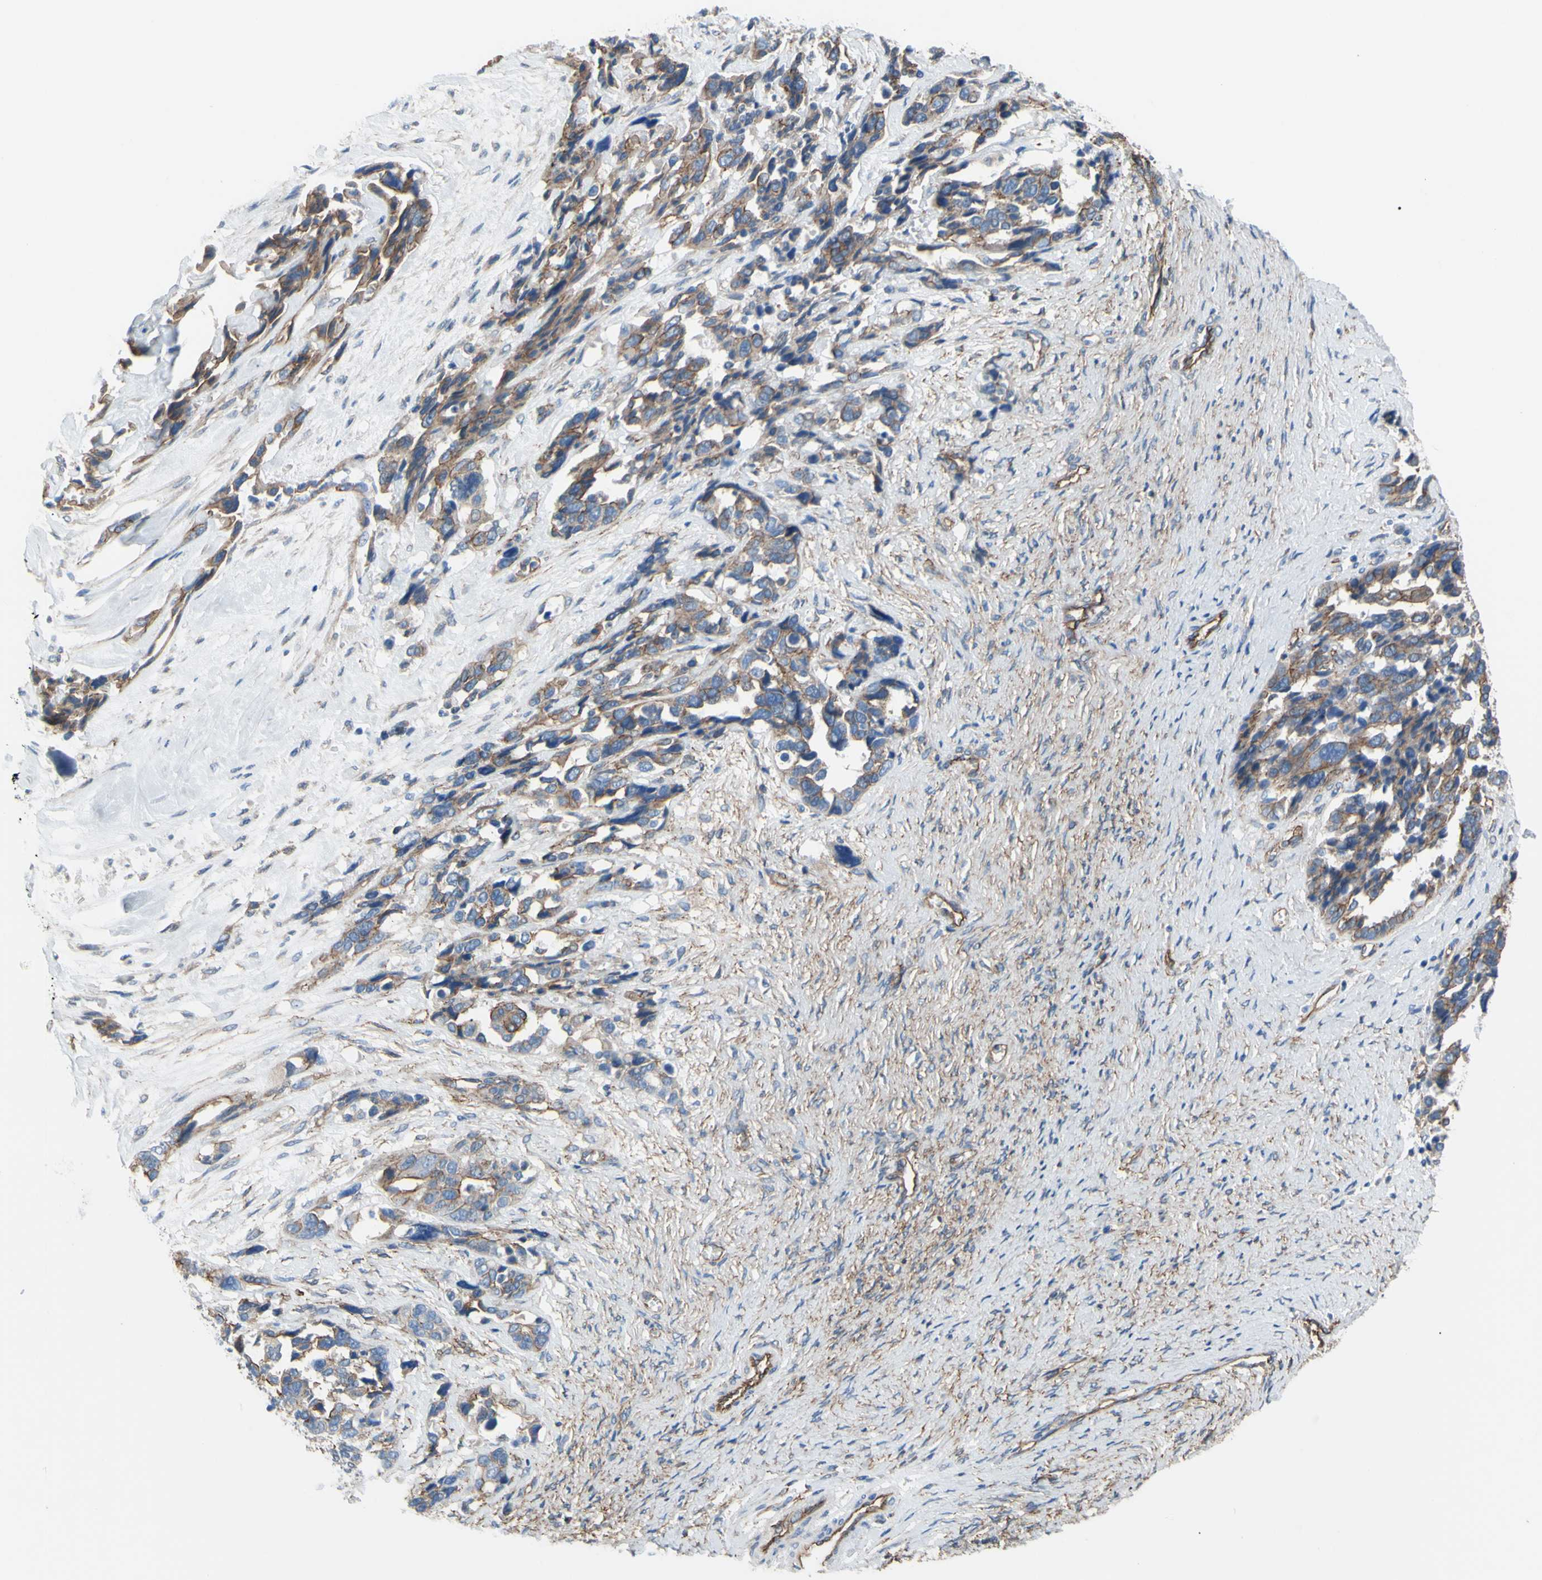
{"staining": {"intensity": "moderate", "quantity": ">75%", "location": "cytoplasmic/membranous"}, "tissue": "ovarian cancer", "cell_type": "Tumor cells", "image_type": "cancer", "snomed": [{"axis": "morphology", "description": "Cystadenocarcinoma, serous, NOS"}, {"axis": "topography", "description": "Ovary"}], "caption": "Ovarian cancer stained for a protein exhibits moderate cytoplasmic/membranous positivity in tumor cells. (DAB = brown stain, brightfield microscopy at high magnification).", "gene": "TPBG", "patient": {"sex": "female", "age": 44}}